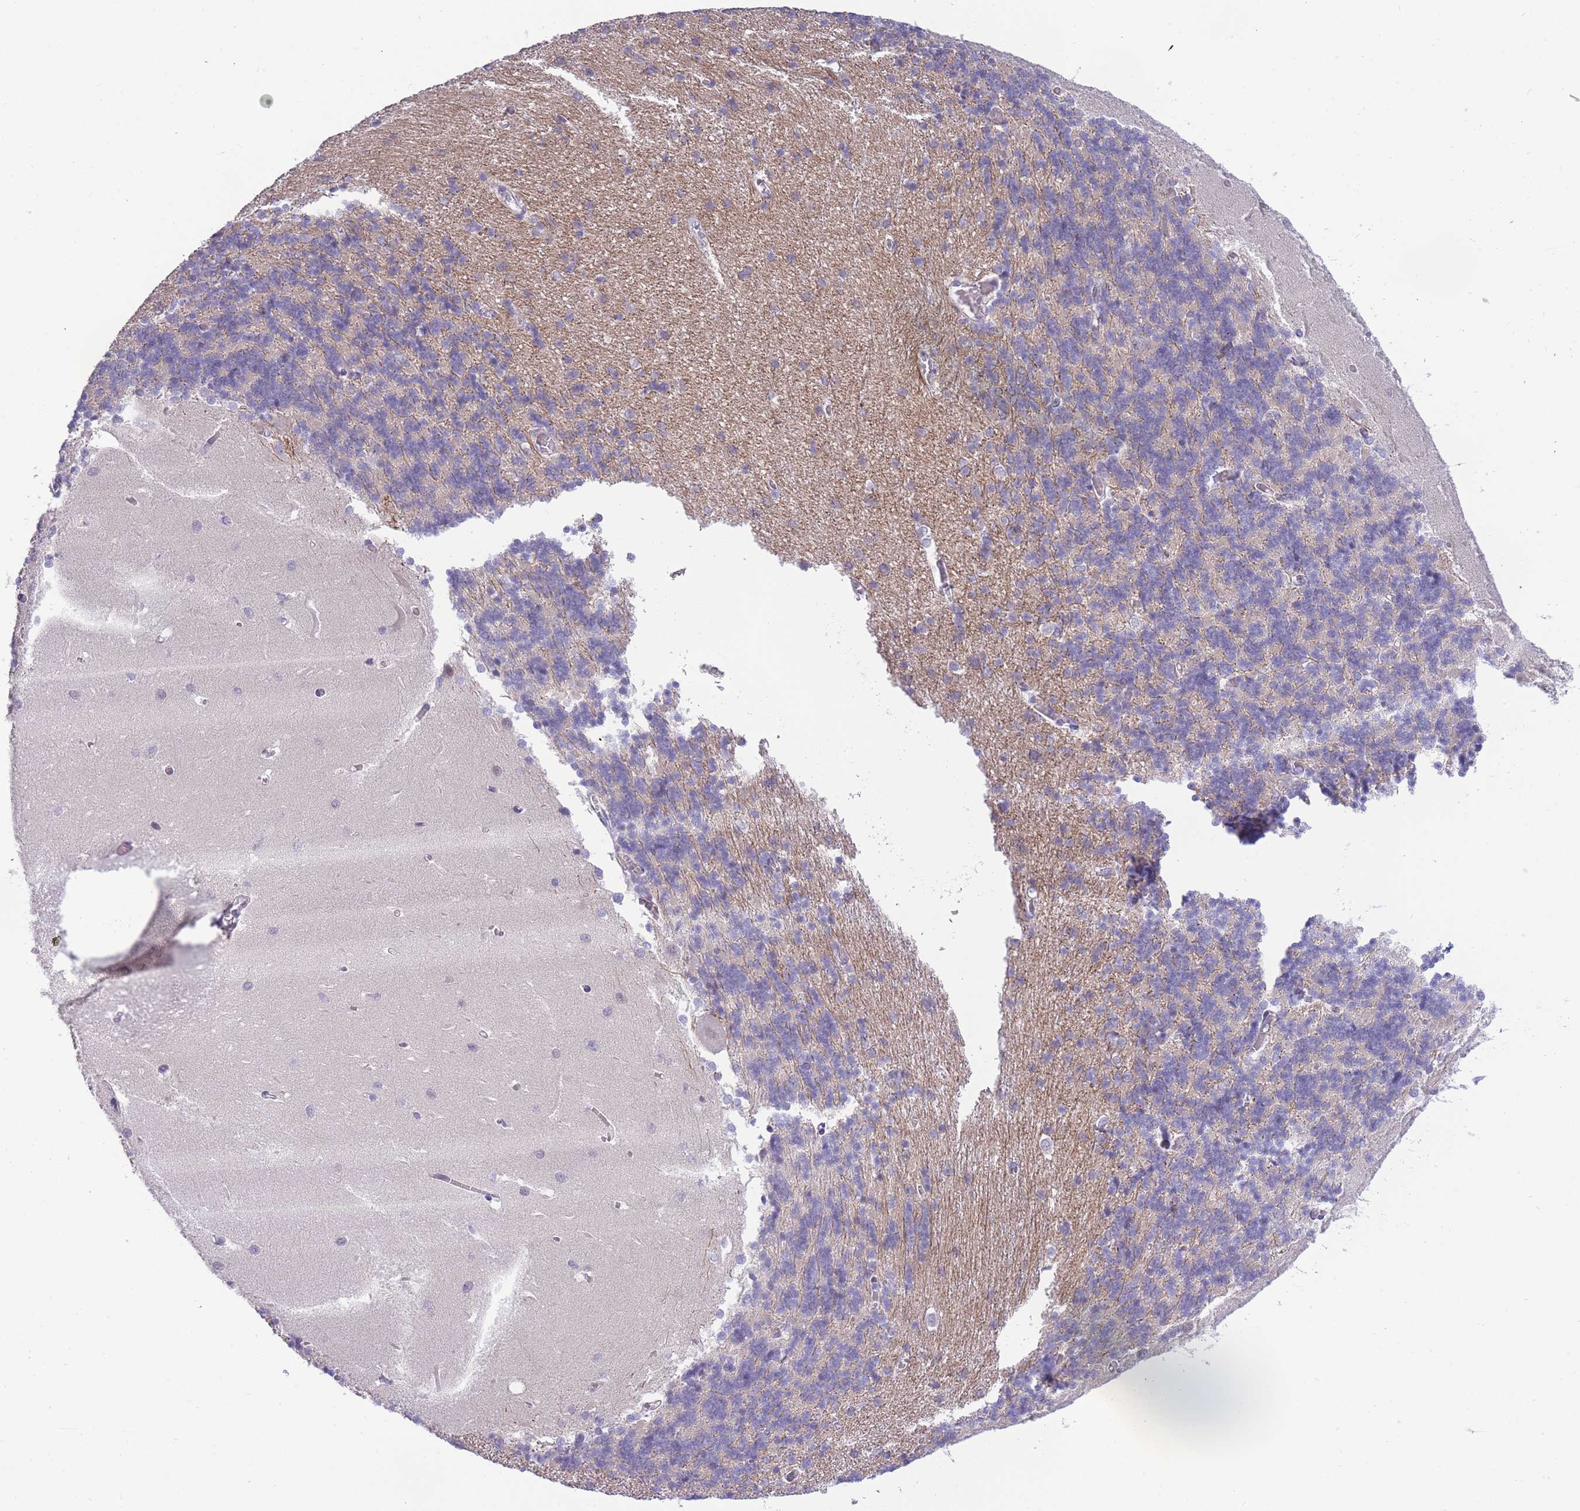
{"staining": {"intensity": "negative", "quantity": "none", "location": "none"}, "tissue": "cerebellum", "cell_type": "Cells in granular layer", "image_type": "normal", "snomed": [{"axis": "morphology", "description": "Normal tissue, NOS"}, {"axis": "topography", "description": "Cerebellum"}], "caption": "This is a image of immunohistochemistry staining of normal cerebellum, which shows no expression in cells in granular layer.", "gene": "PRR23A", "patient": {"sex": "male", "age": 37}}